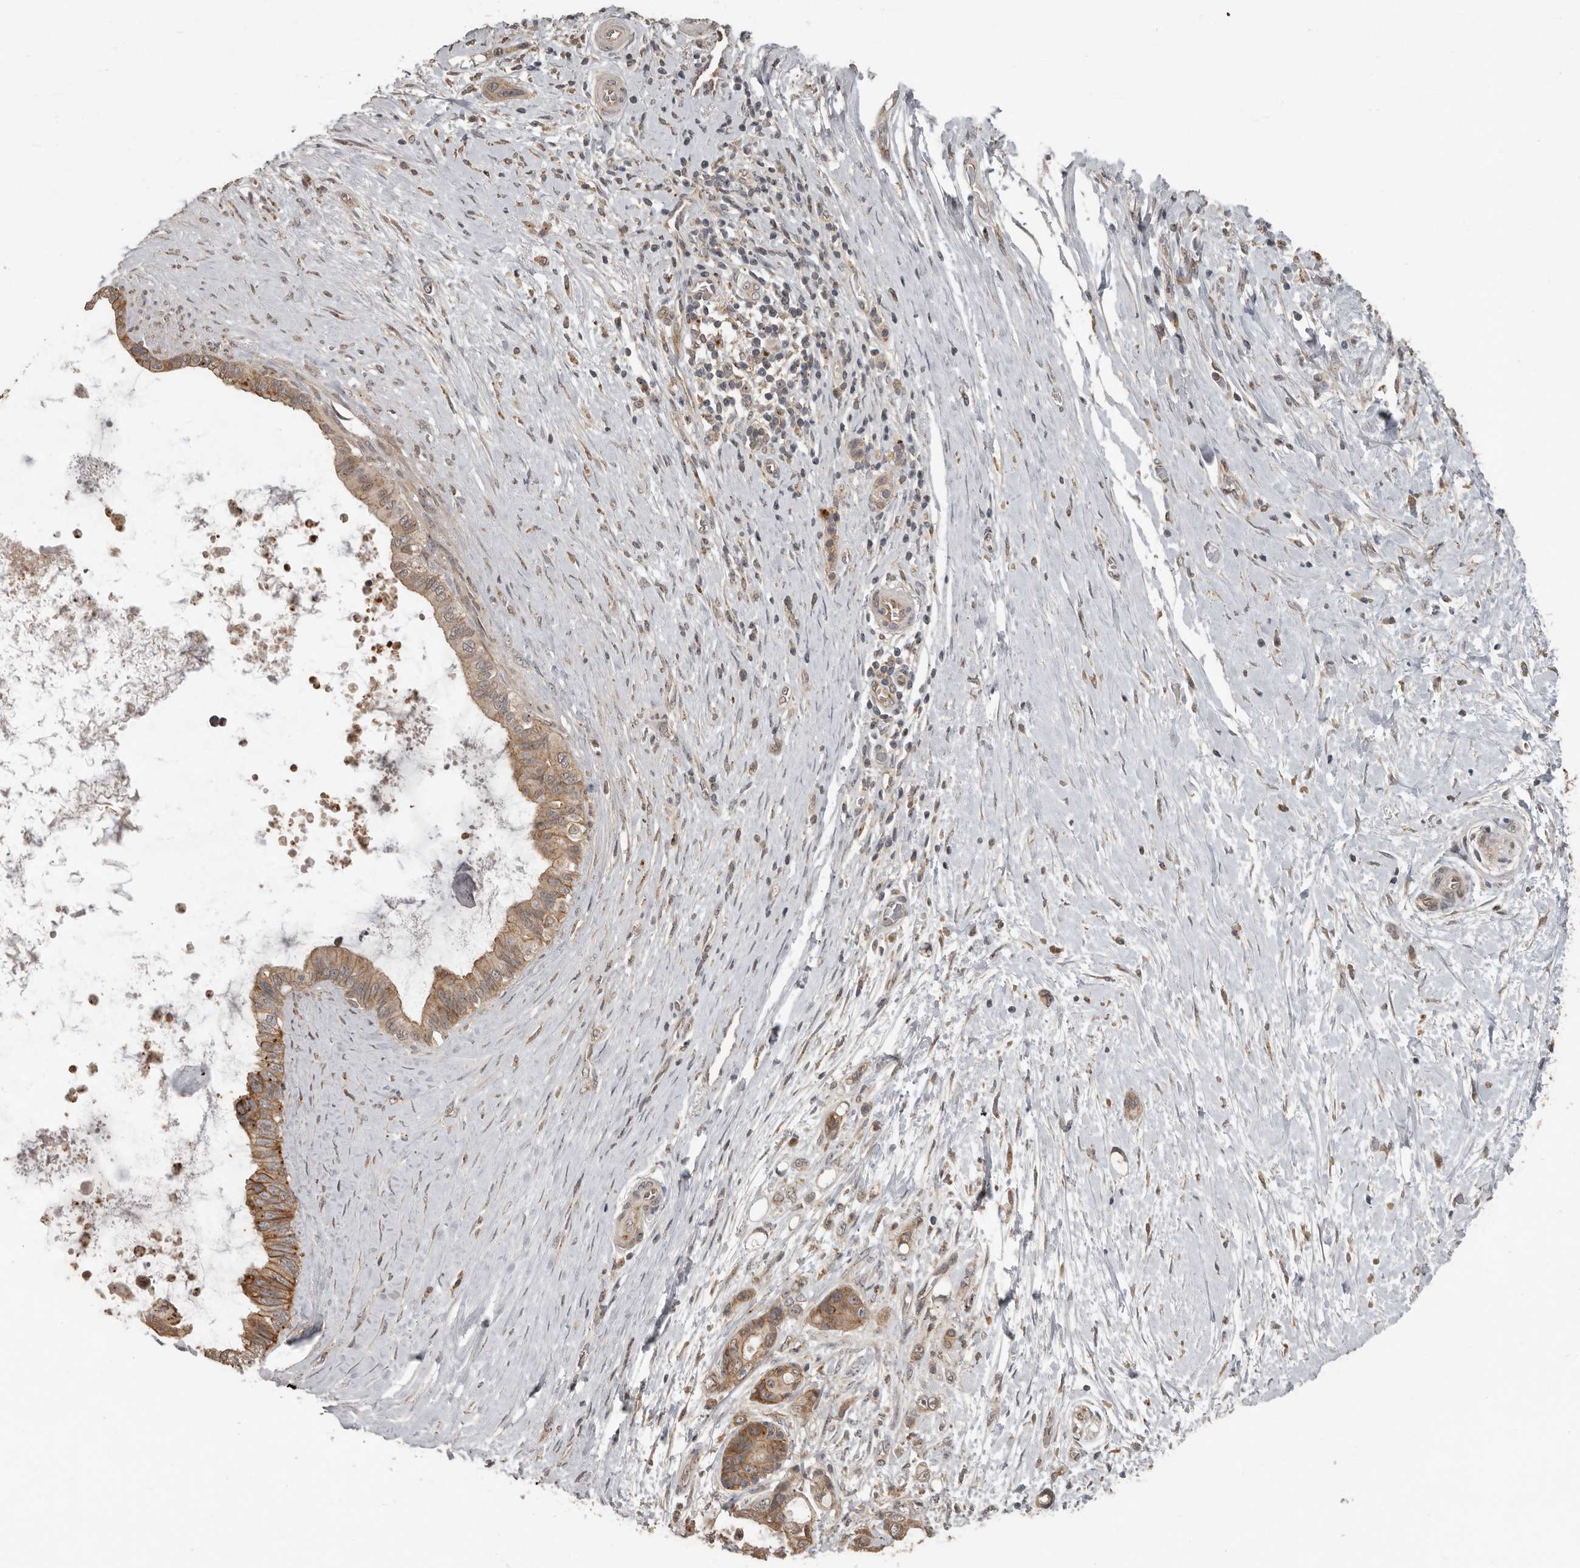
{"staining": {"intensity": "moderate", "quantity": ">75%", "location": "cytoplasmic/membranous"}, "tissue": "pancreatic cancer", "cell_type": "Tumor cells", "image_type": "cancer", "snomed": [{"axis": "morphology", "description": "Adenocarcinoma, NOS"}, {"axis": "topography", "description": "Pancreas"}], "caption": "Brown immunohistochemical staining in adenocarcinoma (pancreatic) displays moderate cytoplasmic/membranous expression in approximately >75% of tumor cells. The staining was performed using DAB, with brown indicating positive protein expression. Nuclei are stained blue with hematoxylin.", "gene": "CEP350", "patient": {"sex": "female", "age": 72}}